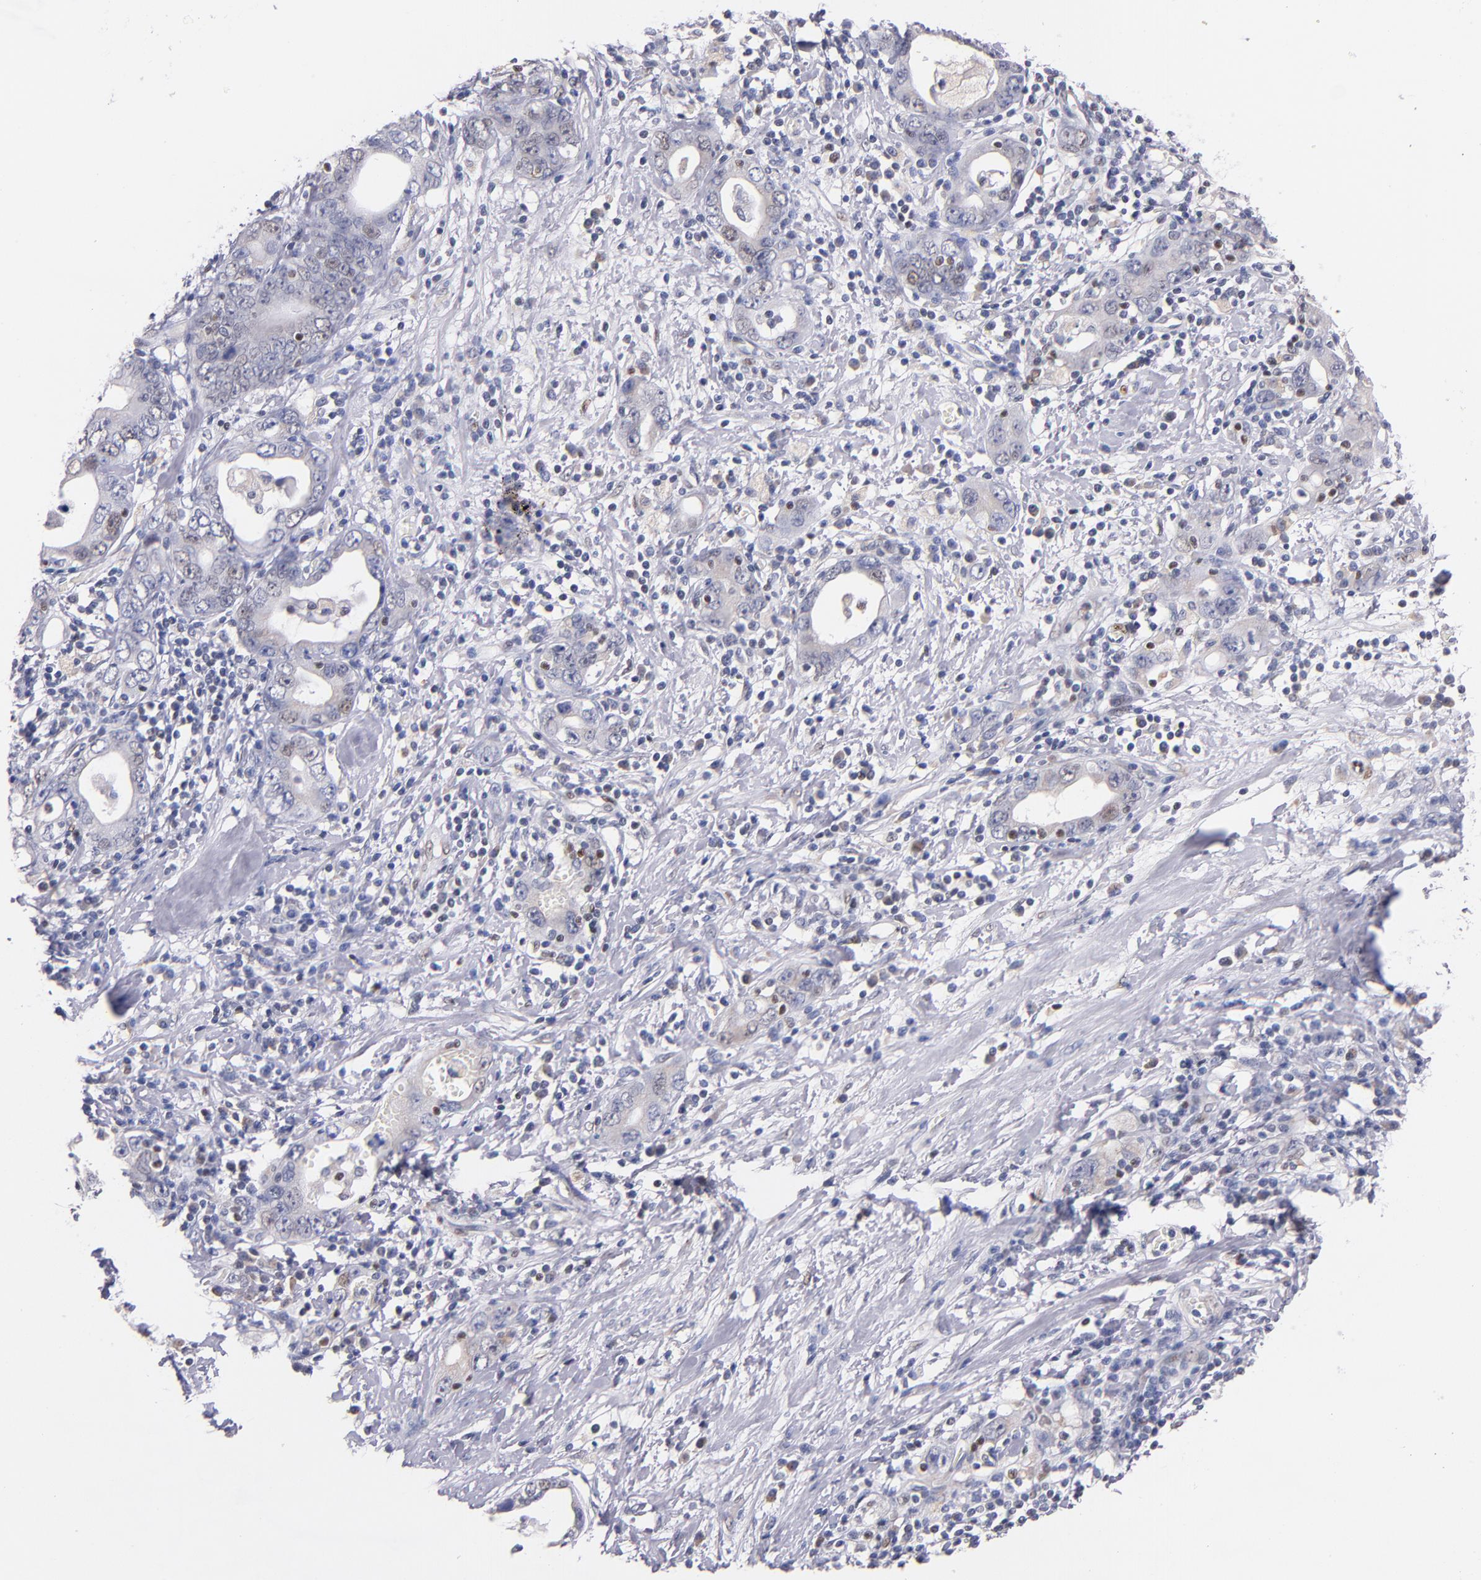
{"staining": {"intensity": "negative", "quantity": "none", "location": "none"}, "tissue": "stomach cancer", "cell_type": "Tumor cells", "image_type": "cancer", "snomed": [{"axis": "morphology", "description": "Adenocarcinoma, NOS"}, {"axis": "topography", "description": "Stomach, lower"}], "caption": "The micrograph displays no staining of tumor cells in adenocarcinoma (stomach).", "gene": "SRF", "patient": {"sex": "female", "age": 93}}